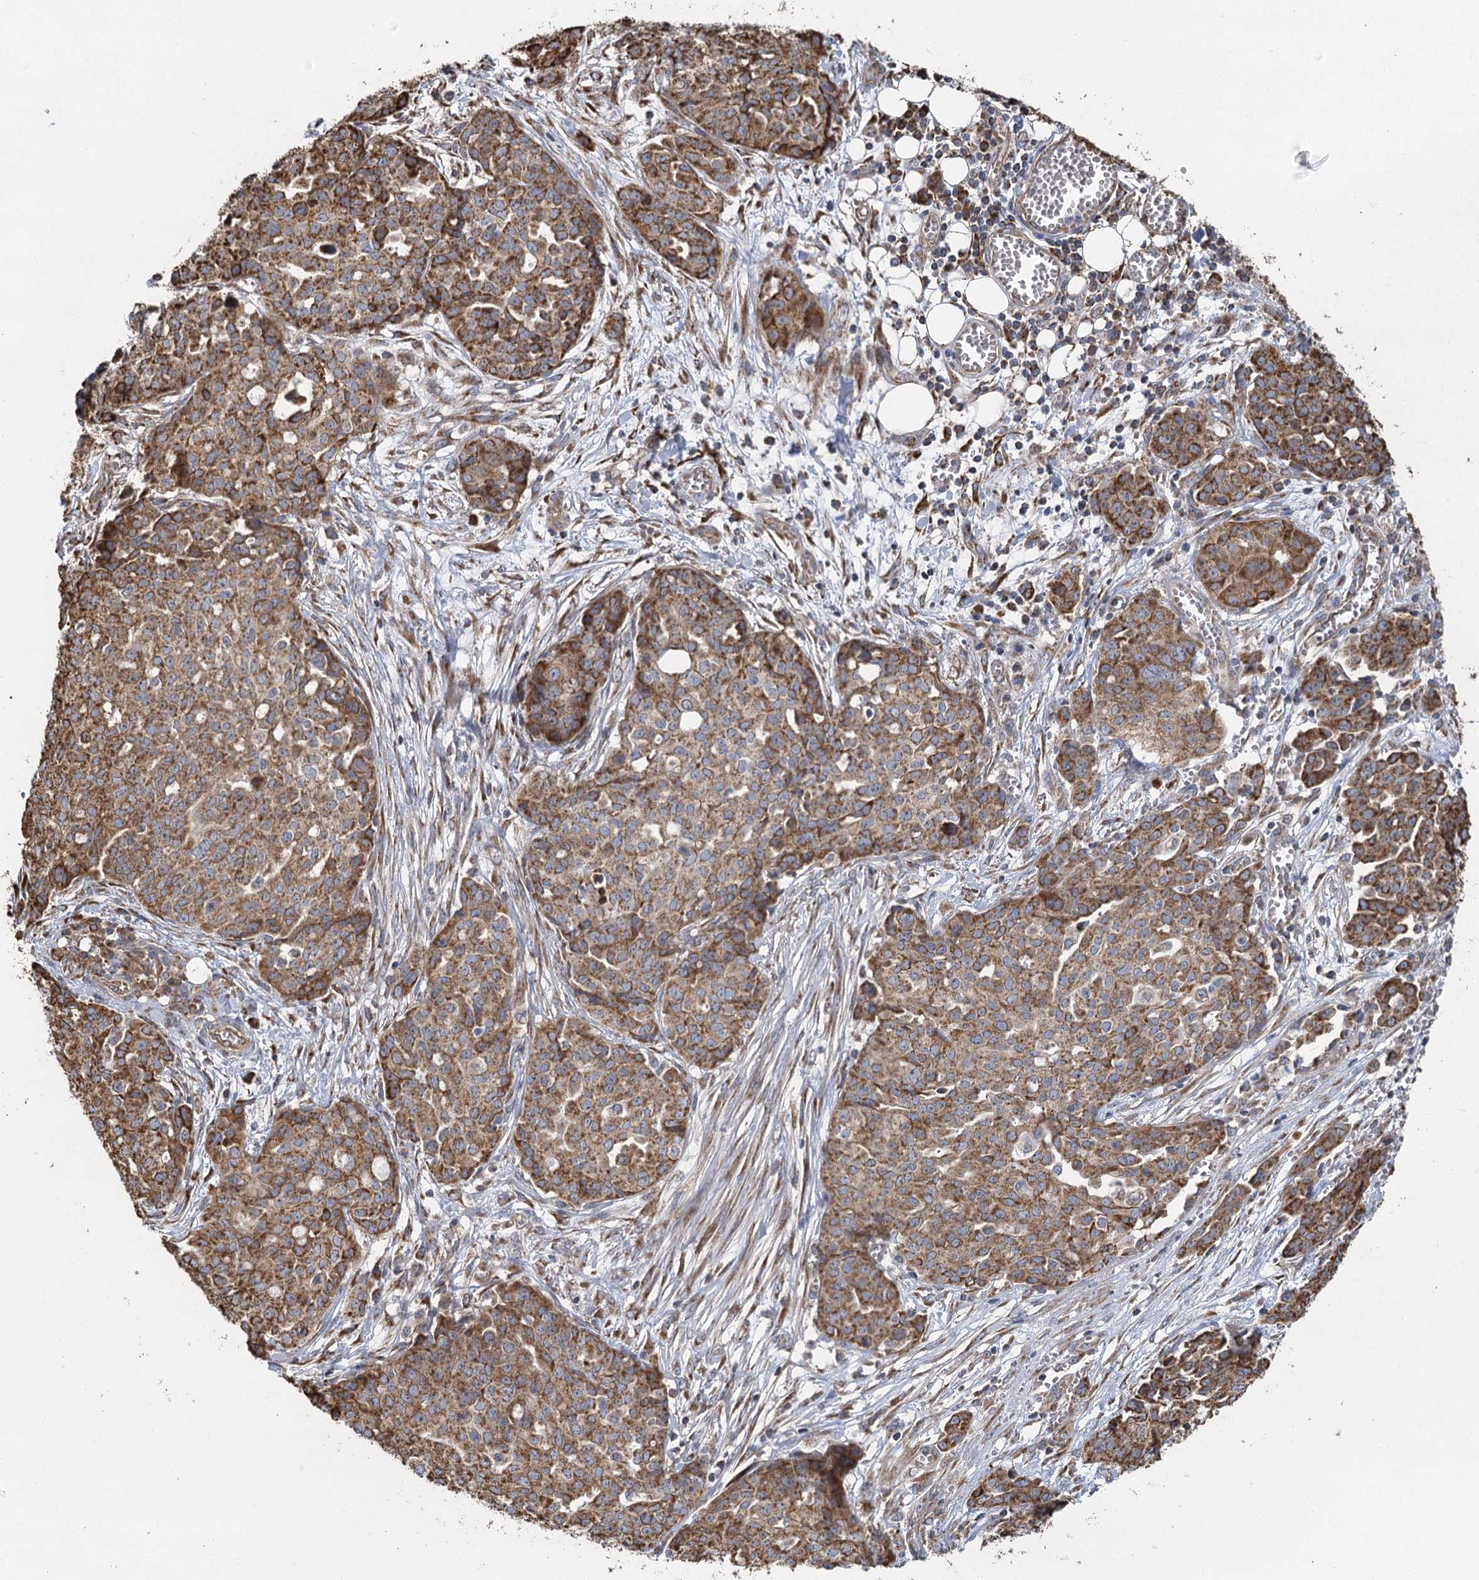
{"staining": {"intensity": "moderate", "quantity": ">75%", "location": "cytoplasmic/membranous"}, "tissue": "ovarian cancer", "cell_type": "Tumor cells", "image_type": "cancer", "snomed": [{"axis": "morphology", "description": "Cystadenocarcinoma, serous, NOS"}, {"axis": "topography", "description": "Soft tissue"}, {"axis": "topography", "description": "Ovary"}], "caption": "Immunohistochemistry (IHC) histopathology image of neoplastic tissue: human serous cystadenocarcinoma (ovarian) stained using IHC reveals medium levels of moderate protein expression localized specifically in the cytoplasmic/membranous of tumor cells, appearing as a cytoplasmic/membranous brown color.", "gene": "IL11RA", "patient": {"sex": "female", "age": 57}}